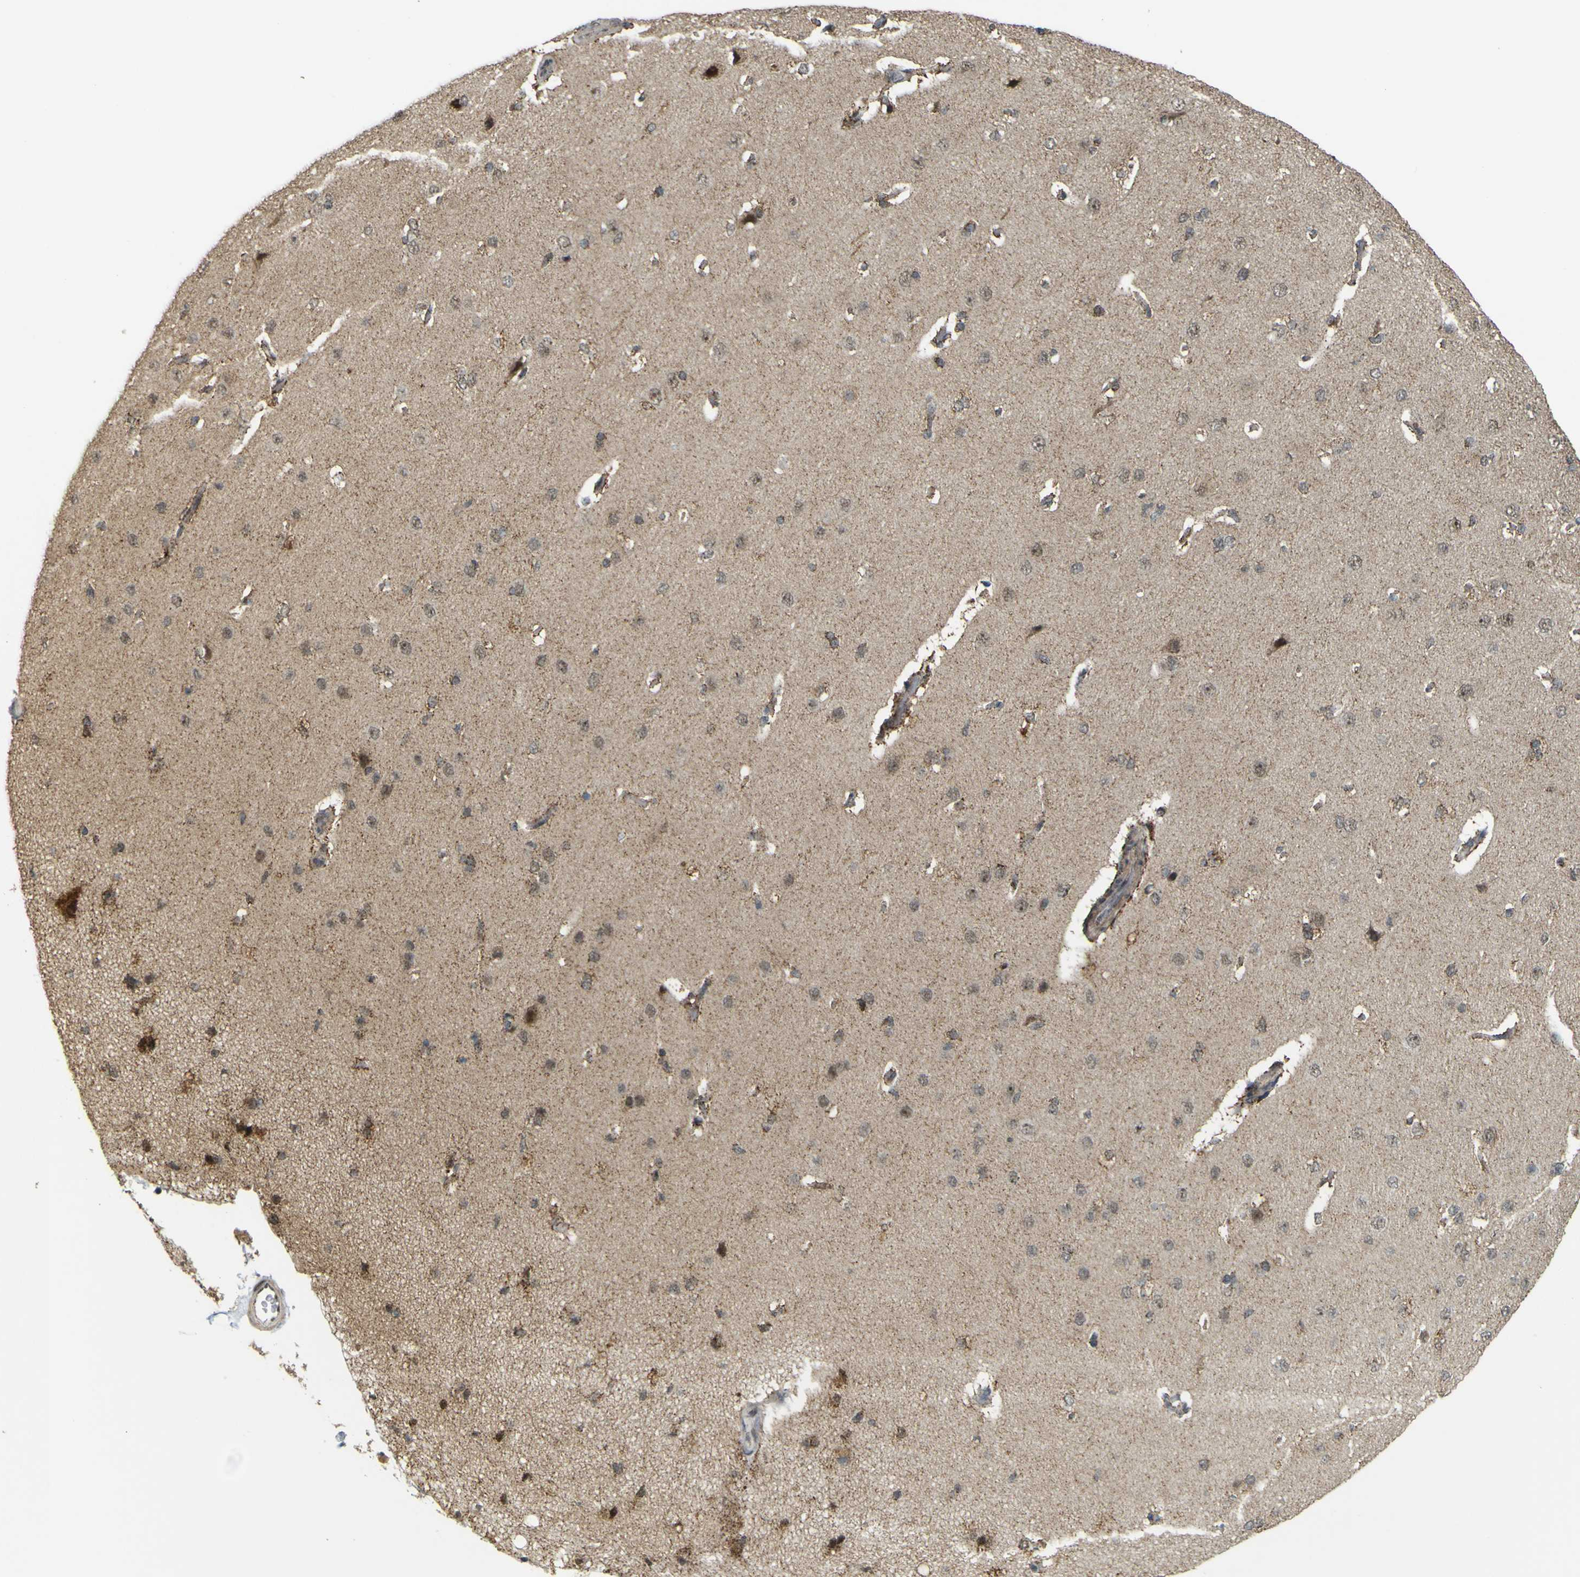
{"staining": {"intensity": "moderate", "quantity": ">75%", "location": "cytoplasmic/membranous"}, "tissue": "cerebral cortex", "cell_type": "Endothelial cells", "image_type": "normal", "snomed": [{"axis": "morphology", "description": "Normal tissue, NOS"}, {"axis": "topography", "description": "Cerebral cortex"}], "caption": "Immunohistochemical staining of benign cerebral cortex exhibits medium levels of moderate cytoplasmic/membranous staining in about >75% of endothelial cells. Nuclei are stained in blue.", "gene": "ACBD5", "patient": {"sex": "male", "age": 62}}